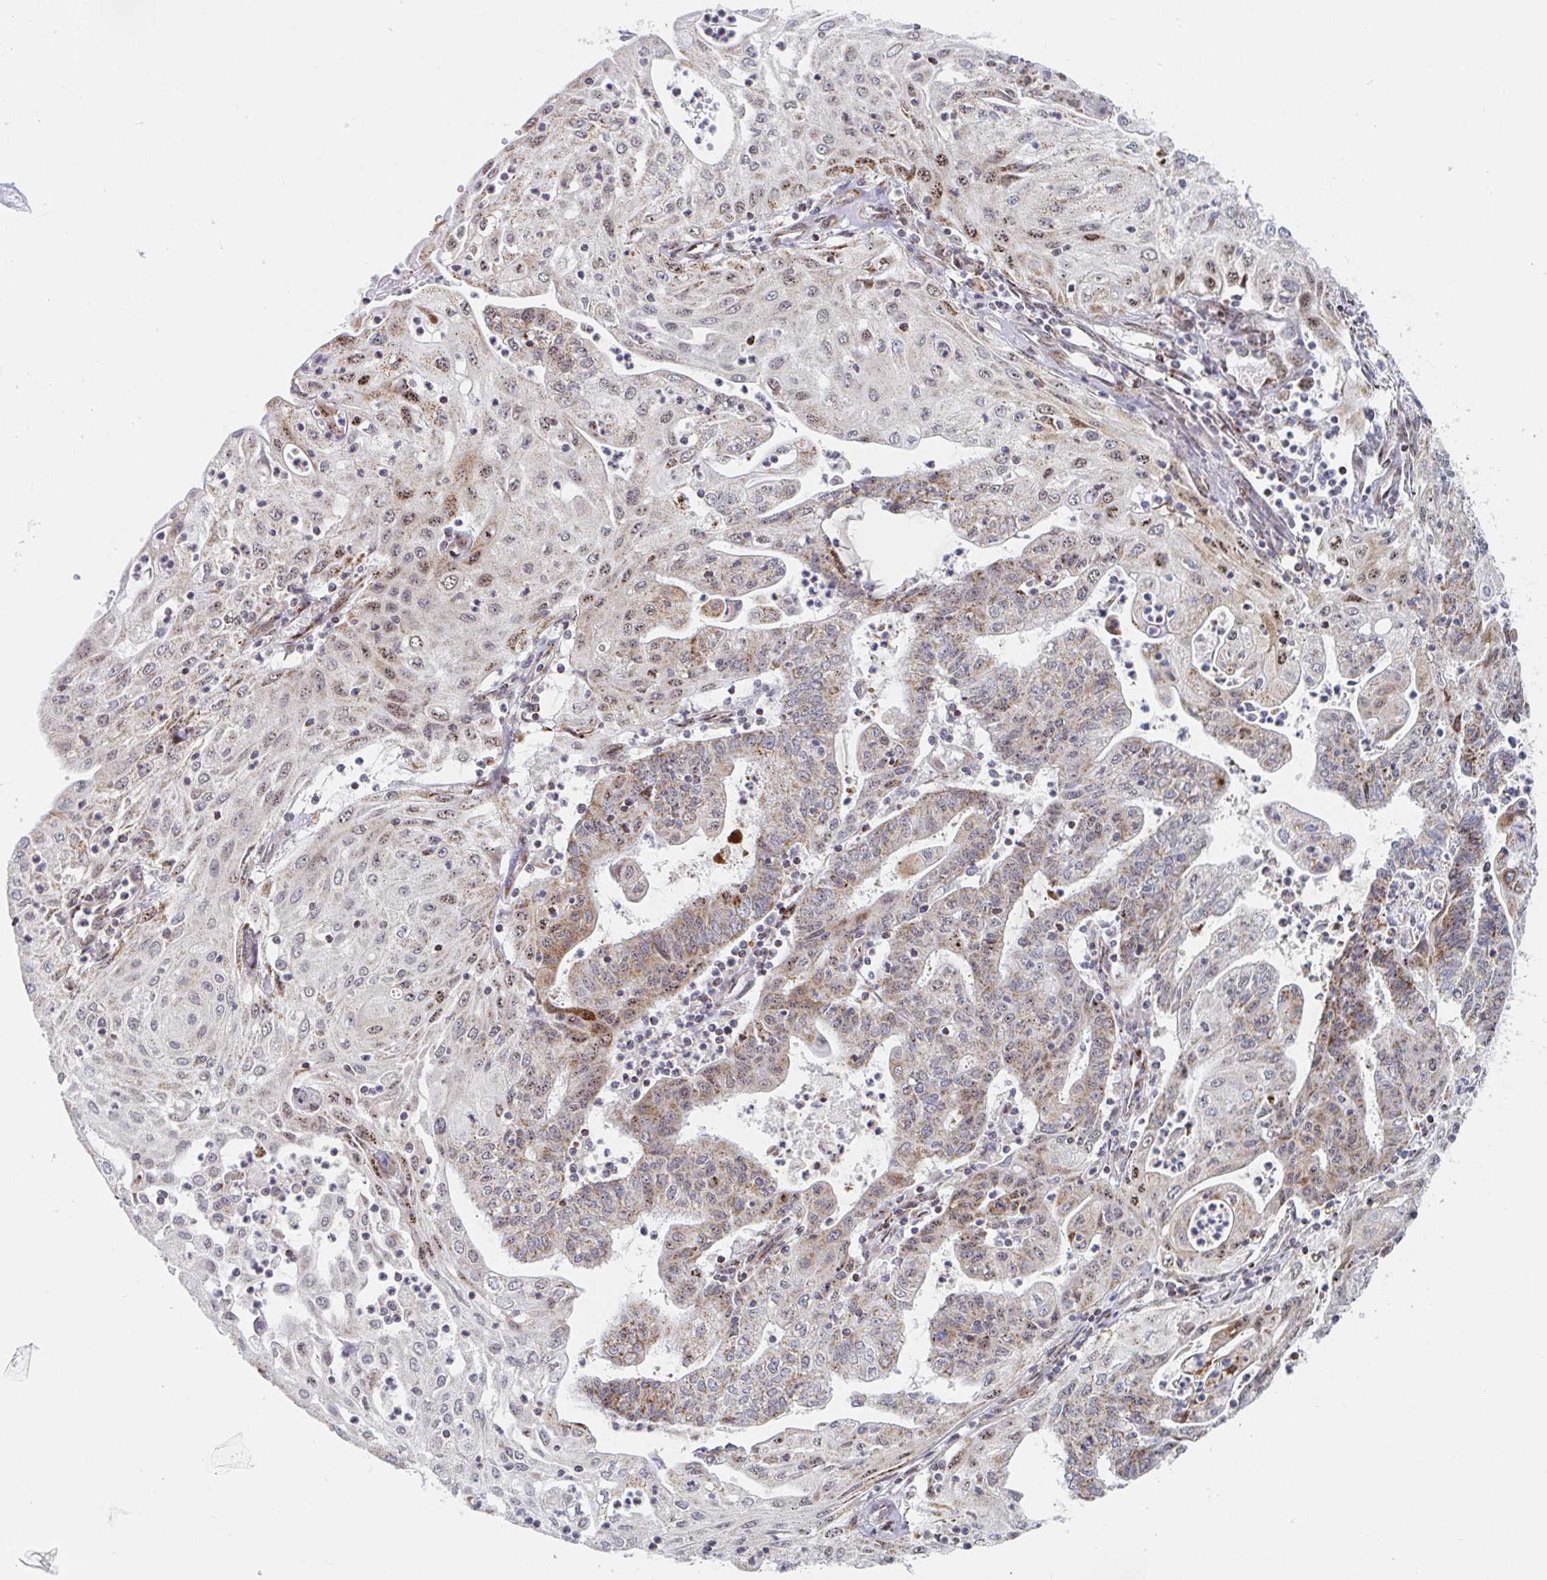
{"staining": {"intensity": "moderate", "quantity": "25%-75%", "location": "cytoplasmic/membranous"}, "tissue": "endometrial cancer", "cell_type": "Tumor cells", "image_type": "cancer", "snomed": [{"axis": "morphology", "description": "Adenocarcinoma, NOS"}, {"axis": "topography", "description": "Endometrium"}], "caption": "Immunohistochemical staining of endometrial cancer (adenocarcinoma) displays medium levels of moderate cytoplasmic/membranous protein staining in approximately 25%-75% of tumor cells.", "gene": "STARD8", "patient": {"sex": "female", "age": 61}}